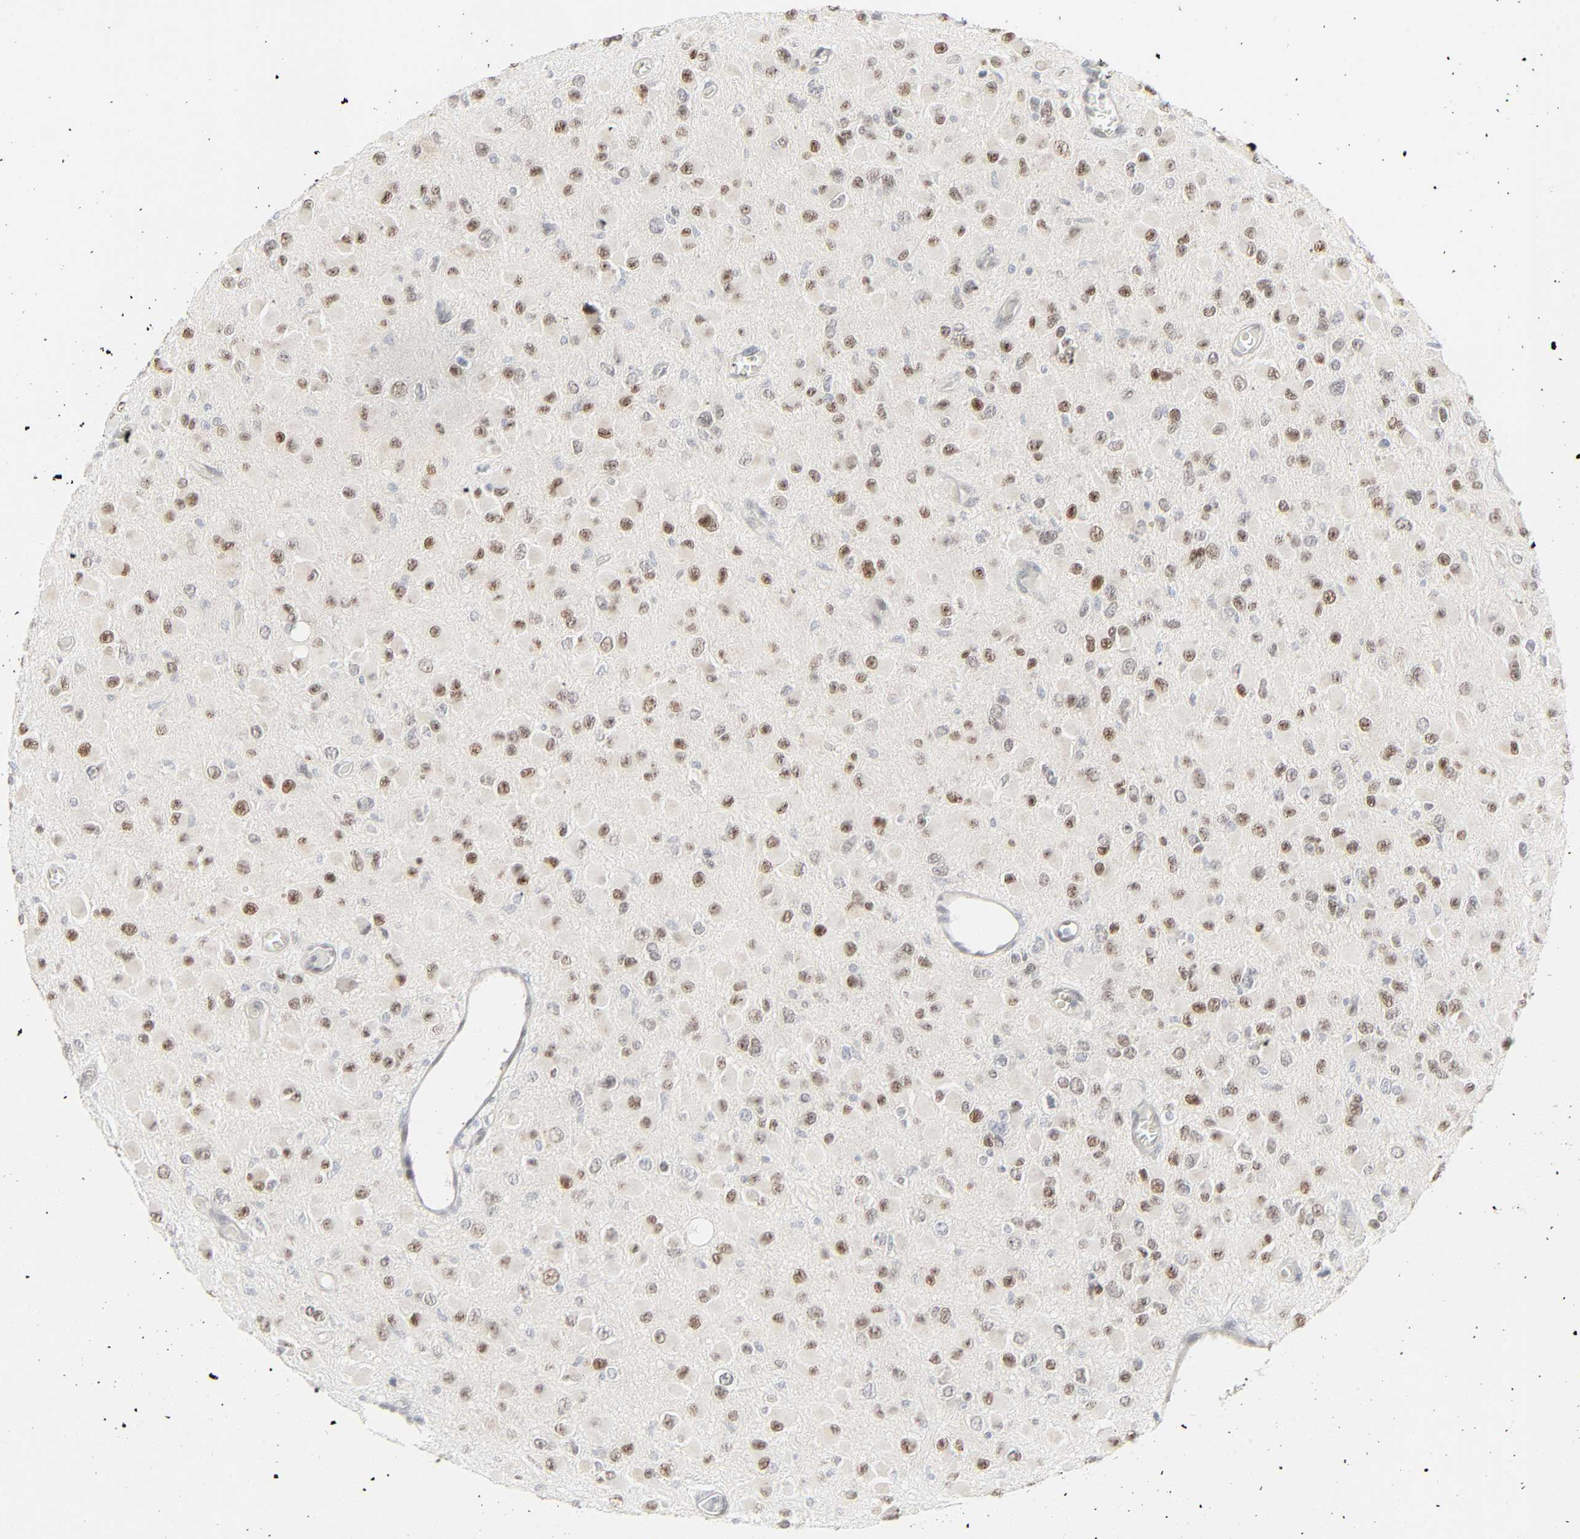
{"staining": {"intensity": "moderate", "quantity": "25%-75%", "location": "nuclear"}, "tissue": "glioma", "cell_type": "Tumor cells", "image_type": "cancer", "snomed": [{"axis": "morphology", "description": "Glioma, malignant, Low grade"}, {"axis": "topography", "description": "Brain"}], "caption": "Malignant glioma (low-grade) tissue displays moderate nuclear positivity in about 25%-75% of tumor cells, visualized by immunohistochemistry.", "gene": "ZBTB16", "patient": {"sex": "male", "age": 42}}